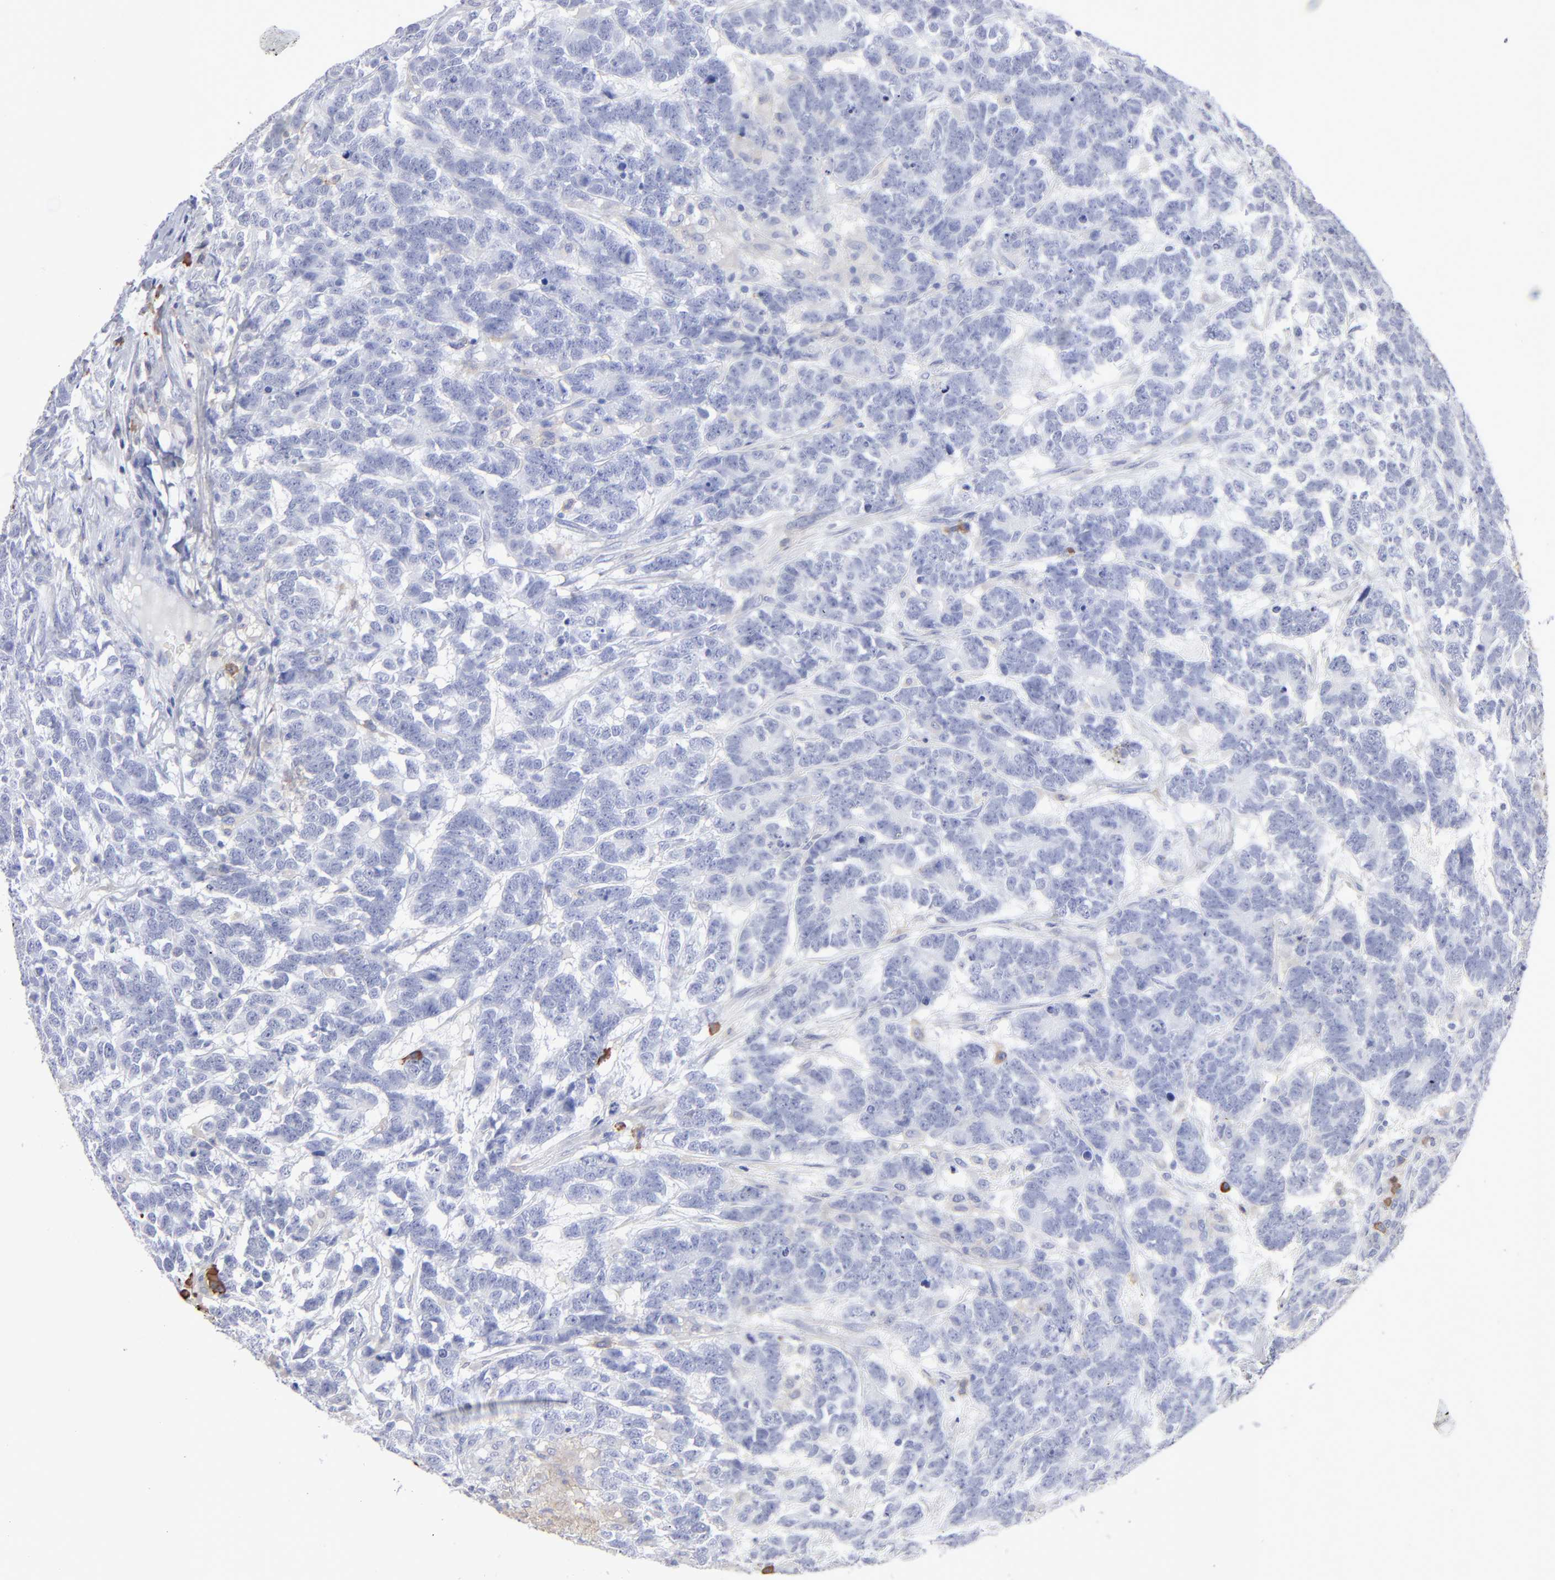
{"staining": {"intensity": "negative", "quantity": "none", "location": "none"}, "tissue": "testis cancer", "cell_type": "Tumor cells", "image_type": "cancer", "snomed": [{"axis": "morphology", "description": "Carcinoma, Embryonal, NOS"}, {"axis": "topography", "description": "Testis"}], "caption": "The photomicrograph exhibits no staining of tumor cells in testis cancer (embryonal carcinoma).", "gene": "LAT2", "patient": {"sex": "male", "age": 26}}